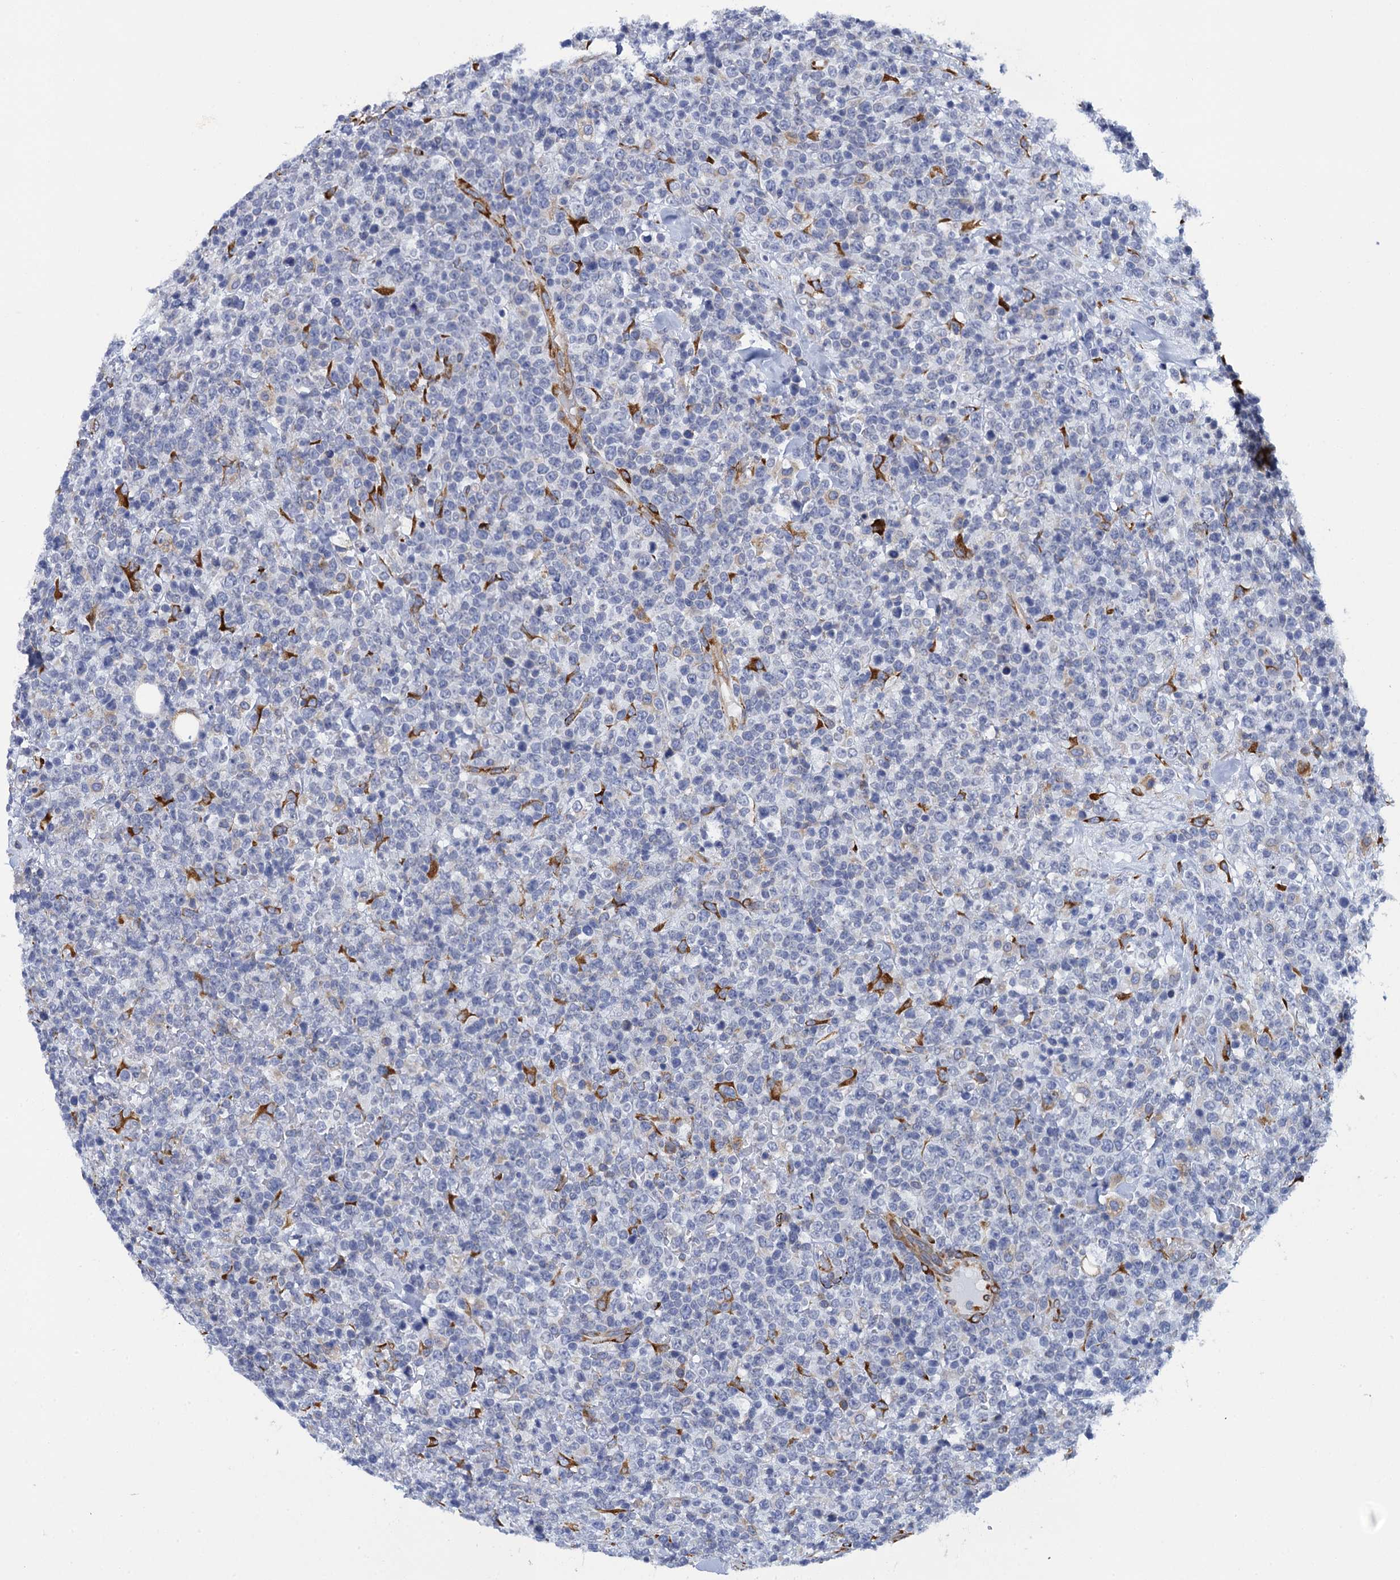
{"staining": {"intensity": "negative", "quantity": "none", "location": "none"}, "tissue": "lymphoma", "cell_type": "Tumor cells", "image_type": "cancer", "snomed": [{"axis": "morphology", "description": "Malignant lymphoma, non-Hodgkin's type, High grade"}, {"axis": "topography", "description": "Colon"}], "caption": "Lymphoma was stained to show a protein in brown. There is no significant staining in tumor cells.", "gene": "POGLUT3", "patient": {"sex": "female", "age": 53}}